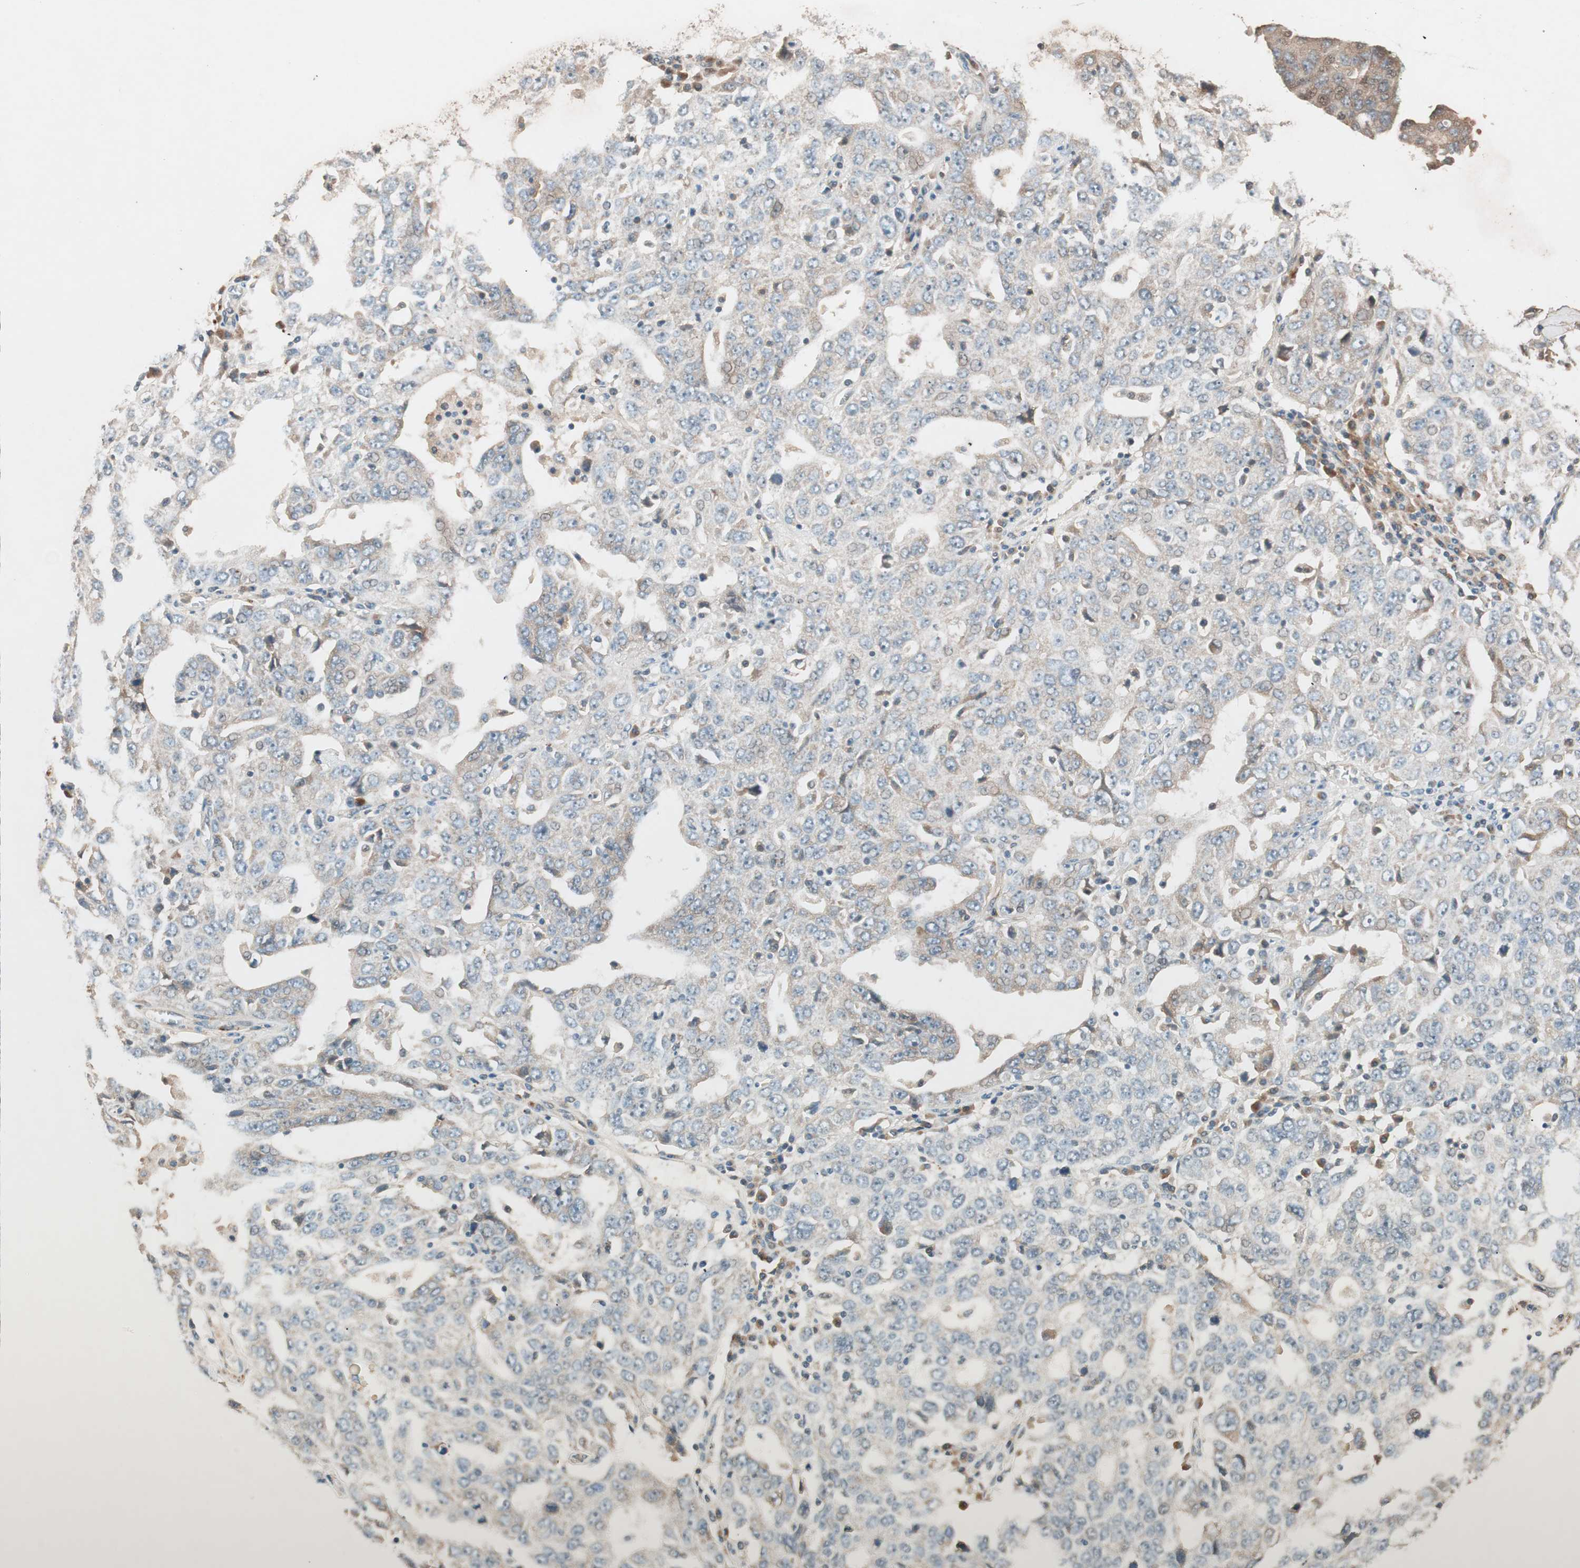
{"staining": {"intensity": "negative", "quantity": "none", "location": "none"}, "tissue": "ovarian cancer", "cell_type": "Tumor cells", "image_type": "cancer", "snomed": [{"axis": "morphology", "description": "Carcinoma, endometroid"}, {"axis": "topography", "description": "Ovary"}], "caption": "Photomicrograph shows no significant protein positivity in tumor cells of endometroid carcinoma (ovarian). The staining is performed using DAB (3,3'-diaminobenzidine) brown chromogen with nuclei counter-stained in using hematoxylin.", "gene": "EPHA6", "patient": {"sex": "female", "age": 62}}